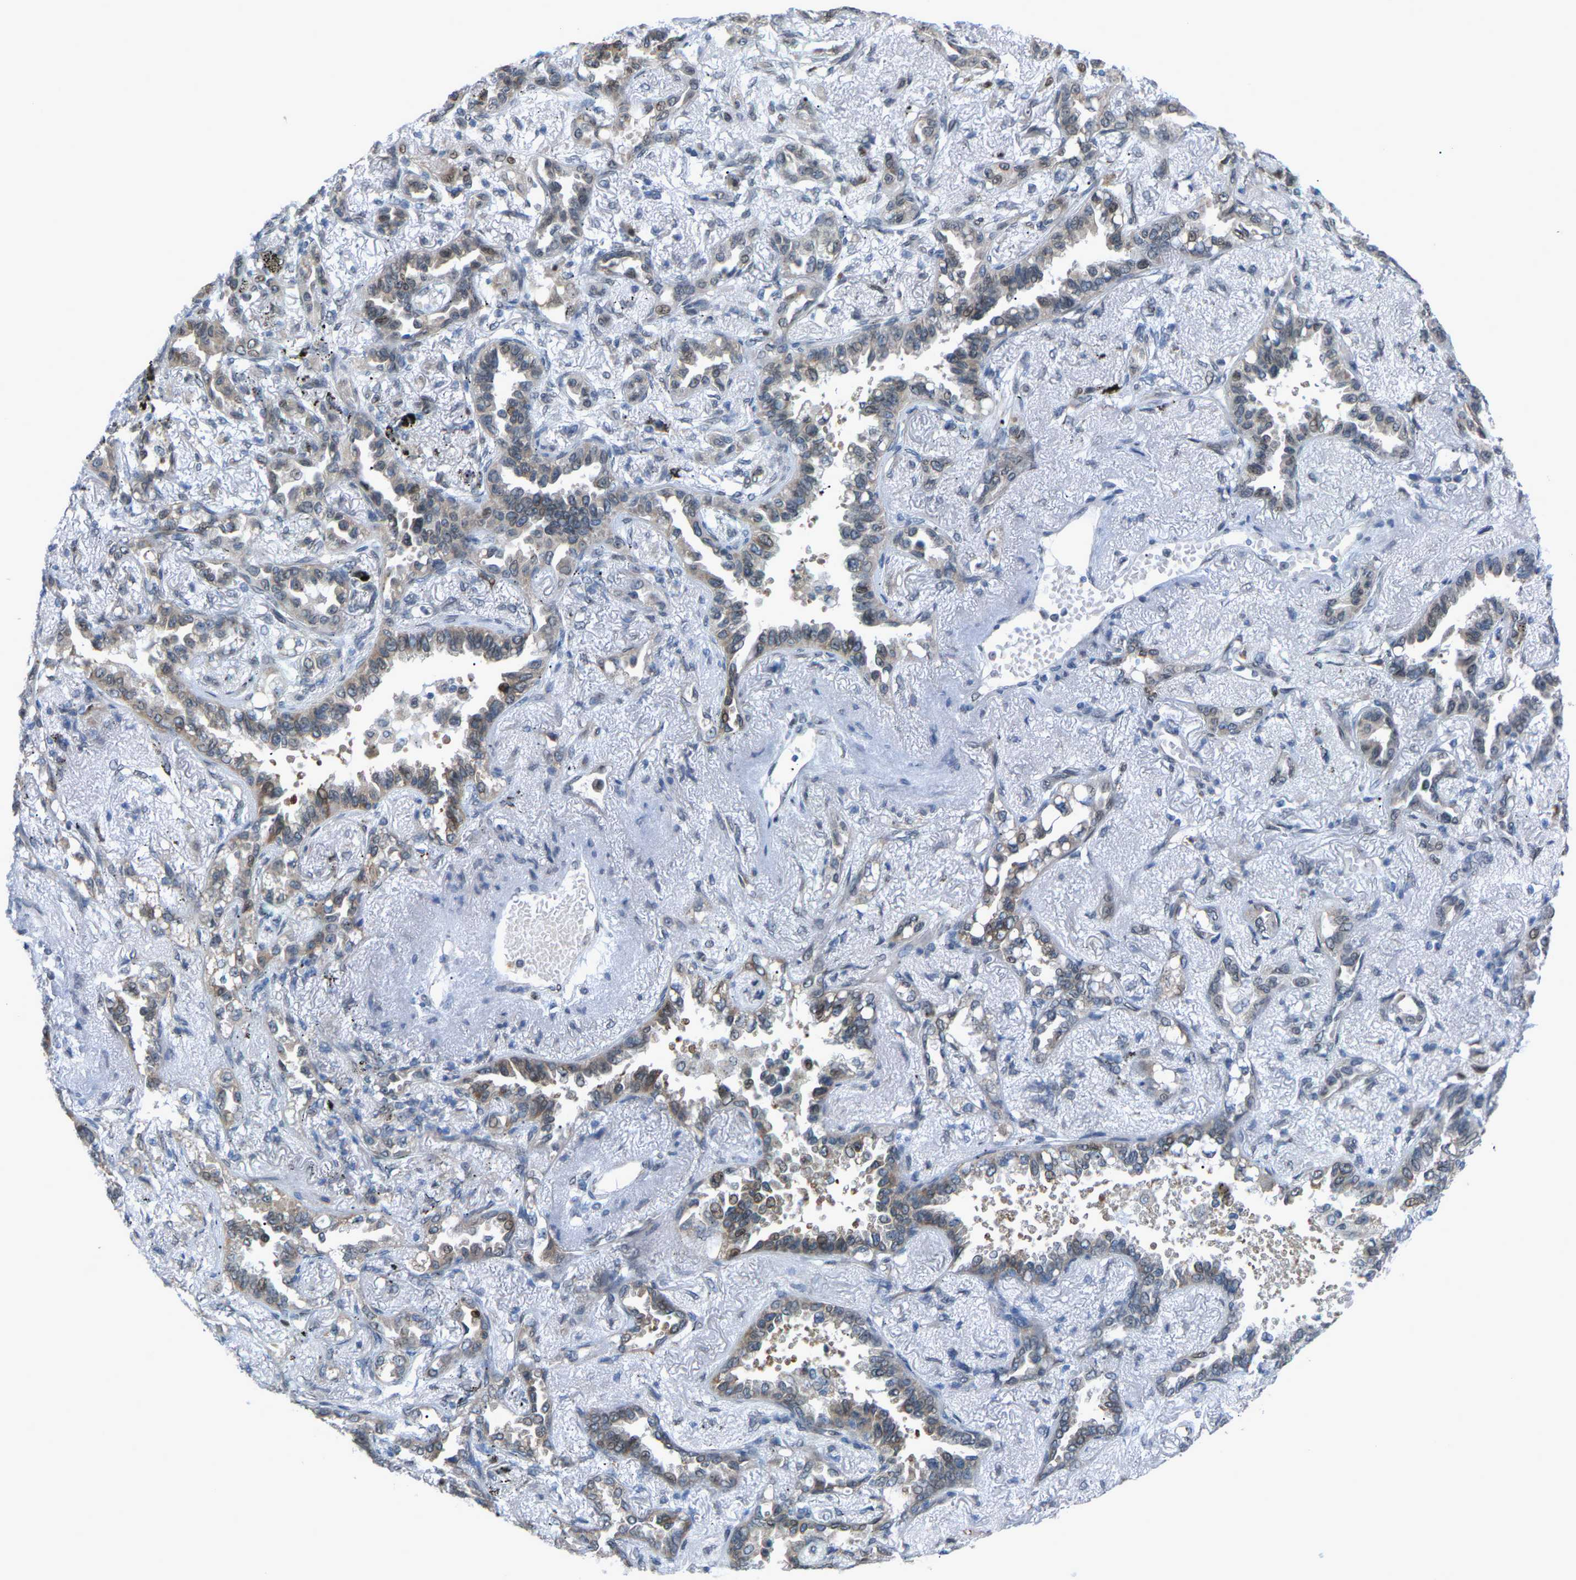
{"staining": {"intensity": "weak", "quantity": "25%-75%", "location": "cytoplasmic/membranous"}, "tissue": "lung cancer", "cell_type": "Tumor cells", "image_type": "cancer", "snomed": [{"axis": "morphology", "description": "Adenocarcinoma, NOS"}, {"axis": "topography", "description": "Lung"}], "caption": "Lung adenocarcinoma was stained to show a protein in brown. There is low levels of weak cytoplasmic/membranous expression in approximately 25%-75% of tumor cells.", "gene": "CROT", "patient": {"sex": "male", "age": 59}}